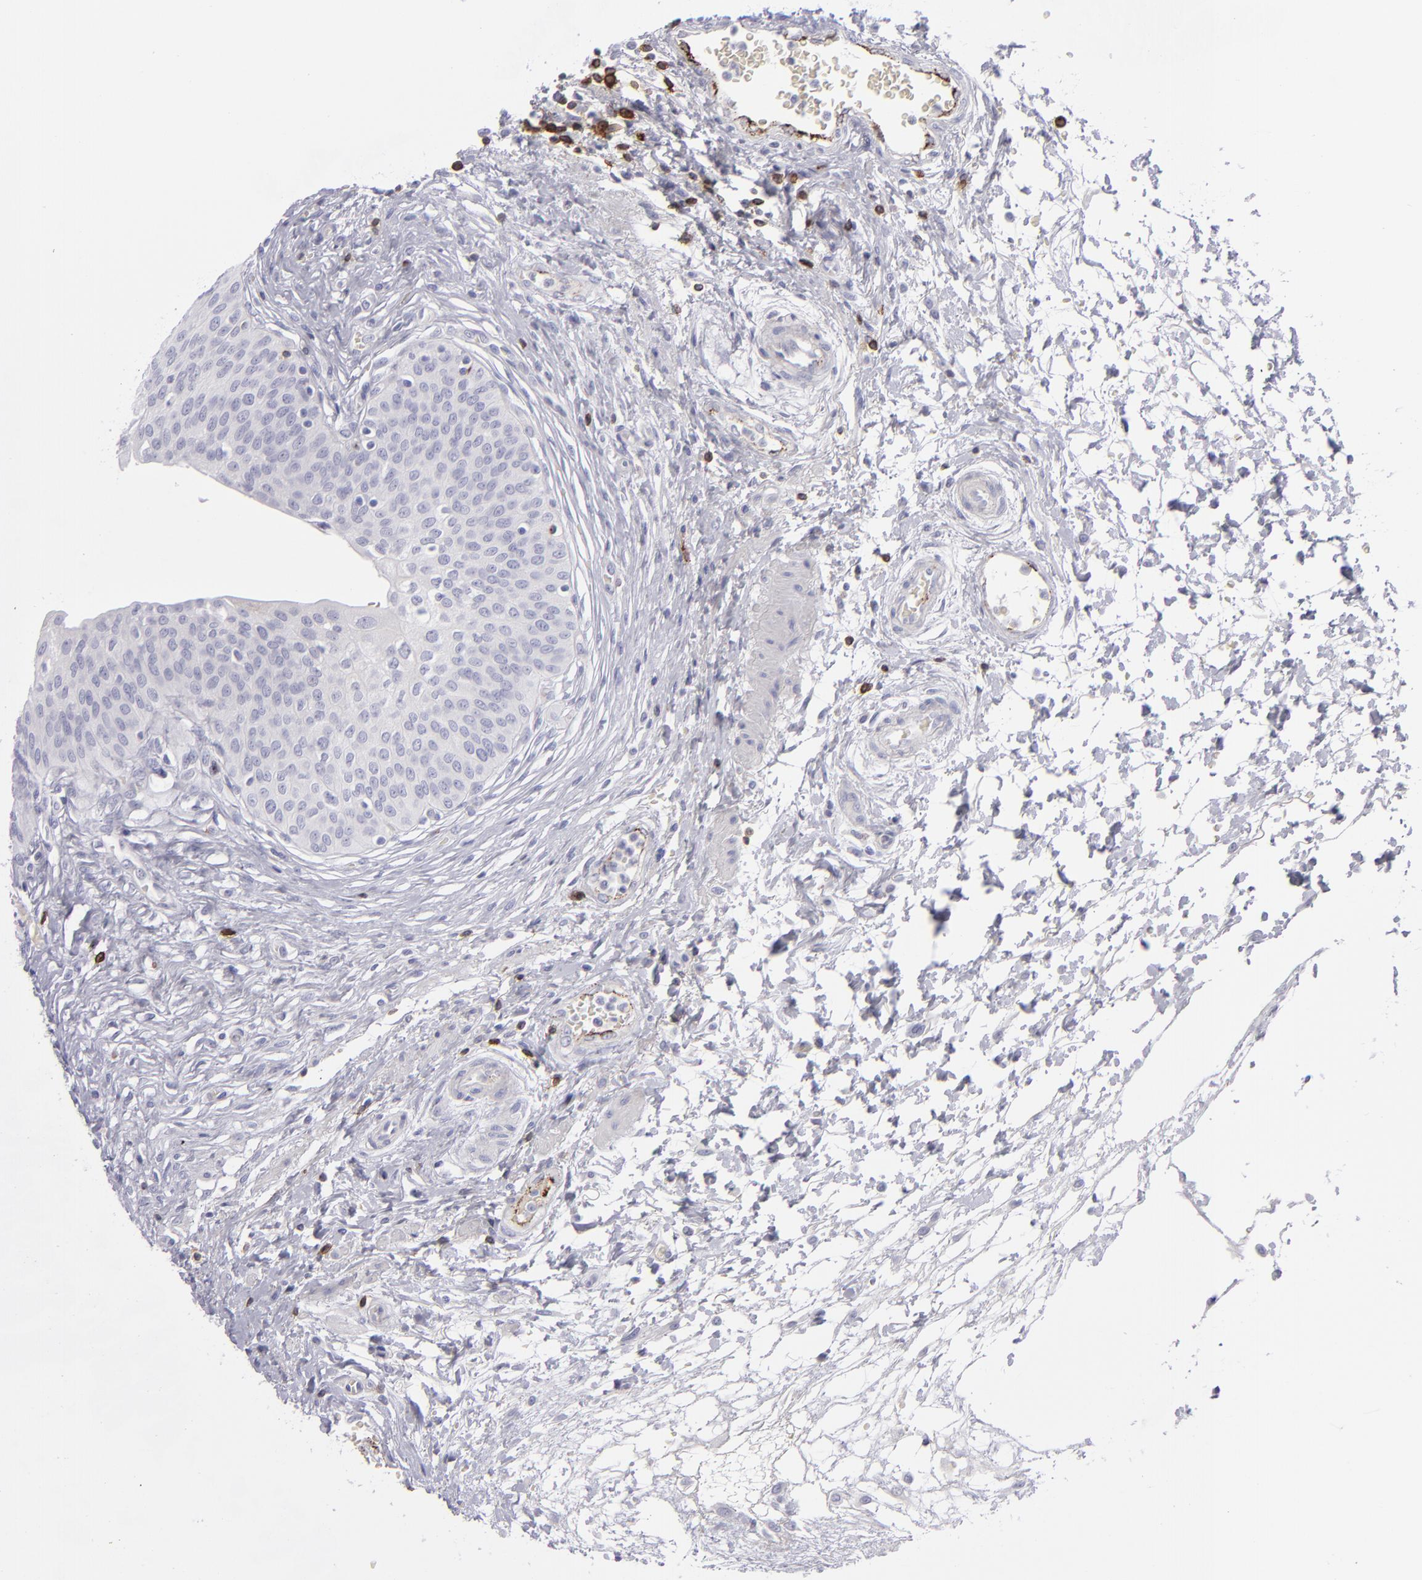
{"staining": {"intensity": "negative", "quantity": "none", "location": "none"}, "tissue": "urinary bladder", "cell_type": "Urothelial cells", "image_type": "normal", "snomed": [{"axis": "morphology", "description": "Normal tissue, NOS"}, {"axis": "topography", "description": "Smooth muscle"}, {"axis": "topography", "description": "Urinary bladder"}], "caption": "A high-resolution photomicrograph shows immunohistochemistry staining of unremarkable urinary bladder, which exhibits no significant positivity in urothelial cells. Nuclei are stained in blue.", "gene": "CD27", "patient": {"sex": "male", "age": 35}}